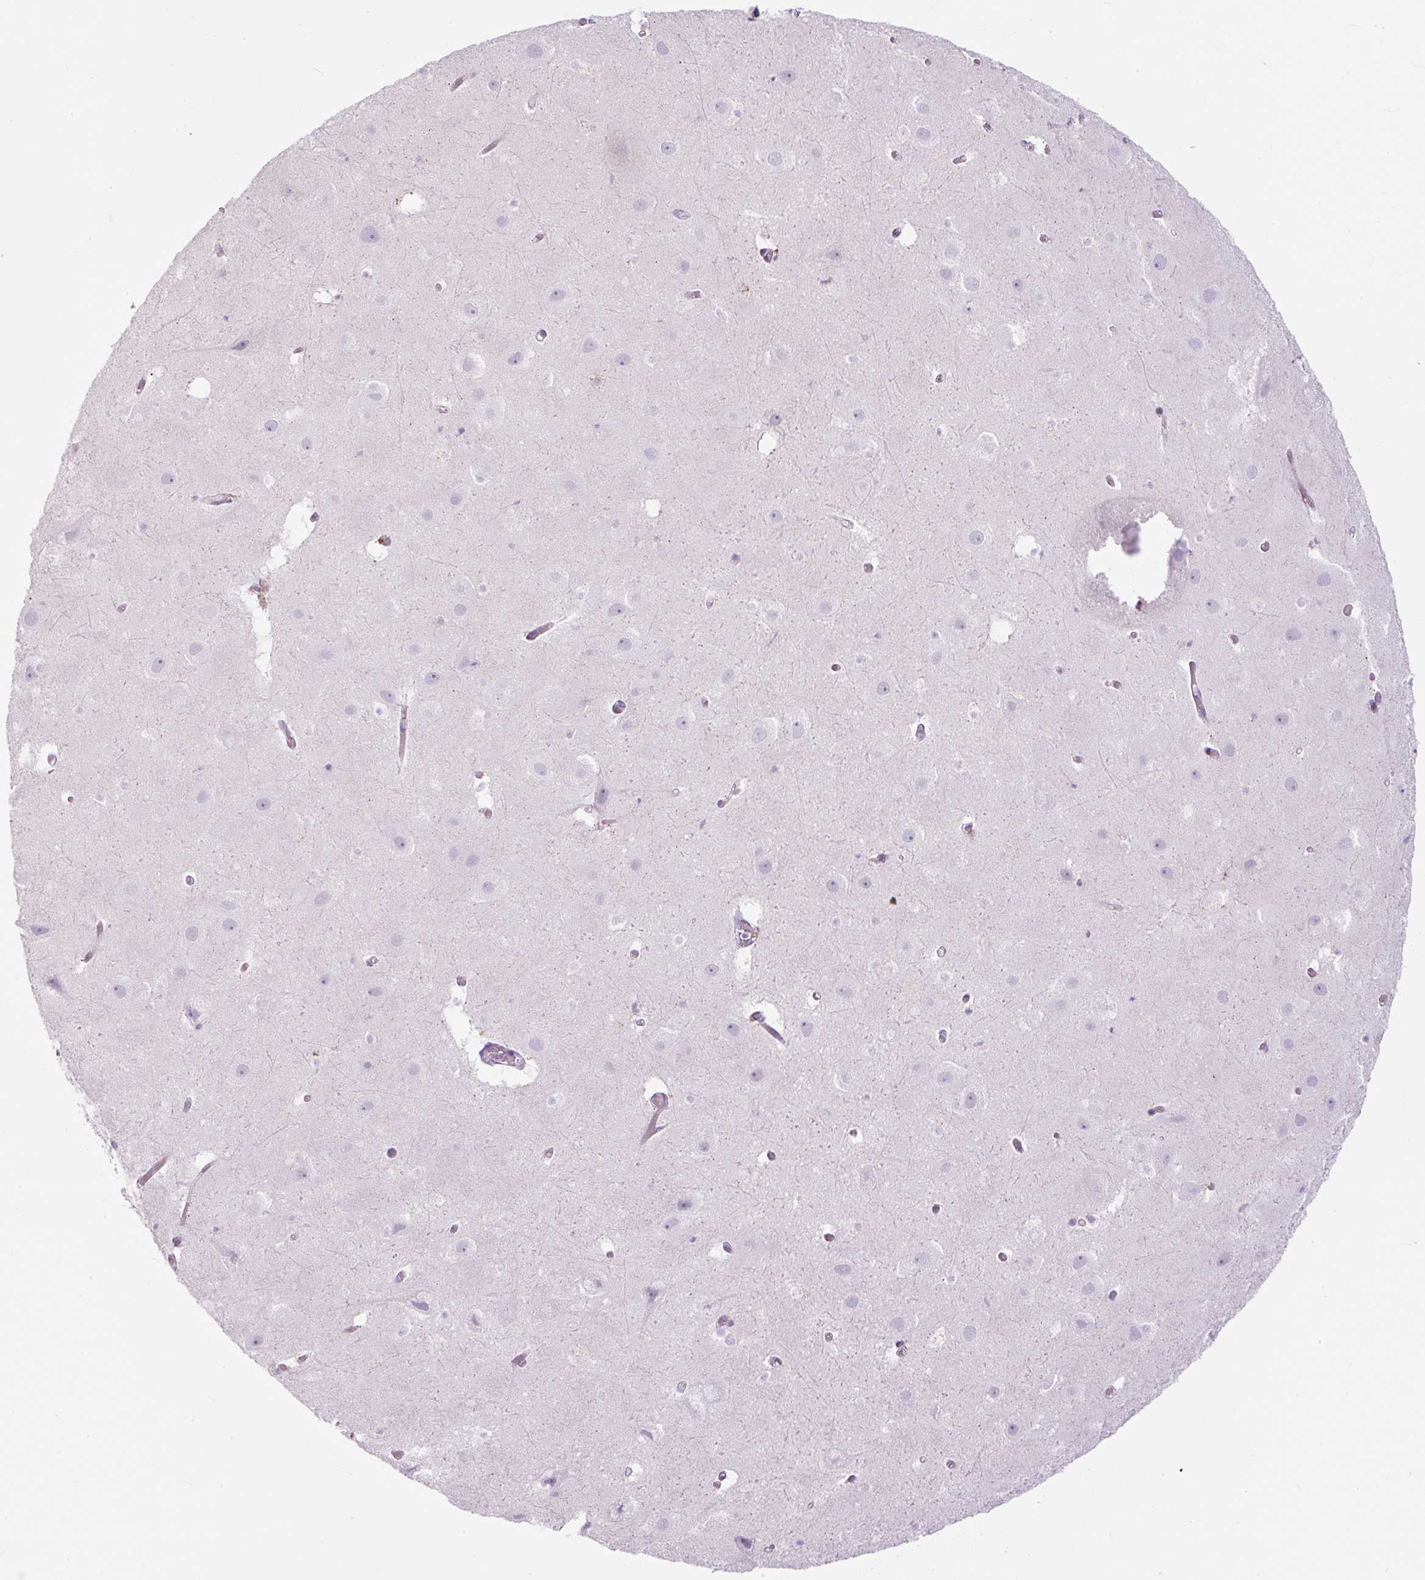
{"staining": {"intensity": "negative", "quantity": "none", "location": "none"}, "tissue": "hippocampus", "cell_type": "Glial cells", "image_type": "normal", "snomed": [{"axis": "morphology", "description": "Normal tissue, NOS"}, {"axis": "topography", "description": "Hippocampus"}], "caption": "The histopathology image shows no staining of glial cells in unremarkable hippocampus.", "gene": "FGFBP3", "patient": {"sex": "female", "age": 52}}